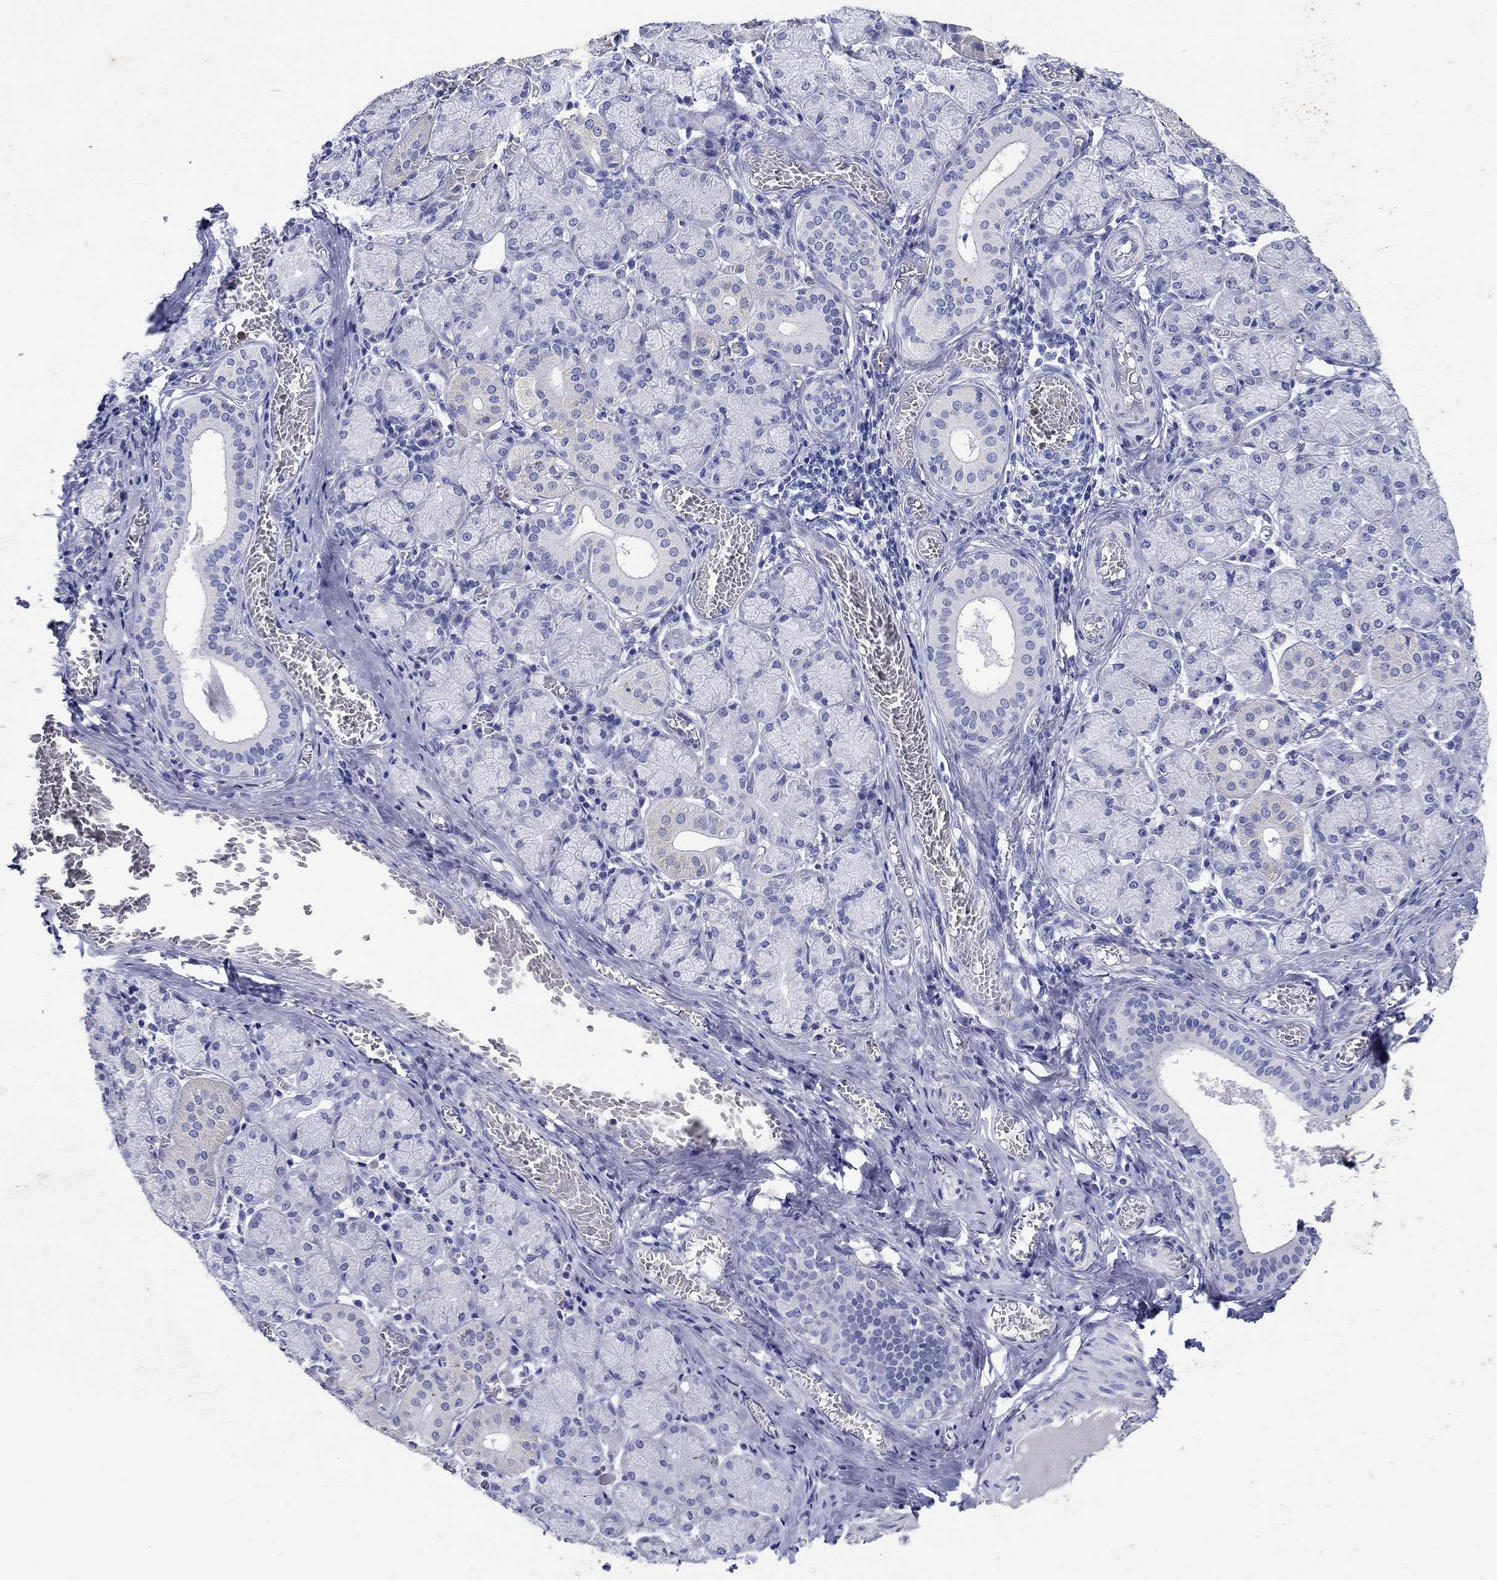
{"staining": {"intensity": "weak", "quantity": "<25%", "location": "cytoplasmic/membranous"}, "tissue": "salivary gland", "cell_type": "Glandular cells", "image_type": "normal", "snomed": [{"axis": "morphology", "description": "Normal tissue, NOS"}, {"axis": "topography", "description": "Salivary gland"}, {"axis": "topography", "description": "Peripheral nerve tissue"}], "caption": "A high-resolution histopathology image shows immunohistochemistry staining of normal salivary gland, which reveals no significant staining in glandular cells. (Immunohistochemistry (ihc), brightfield microscopy, high magnification).", "gene": "EPX", "patient": {"sex": "female", "age": 24}}